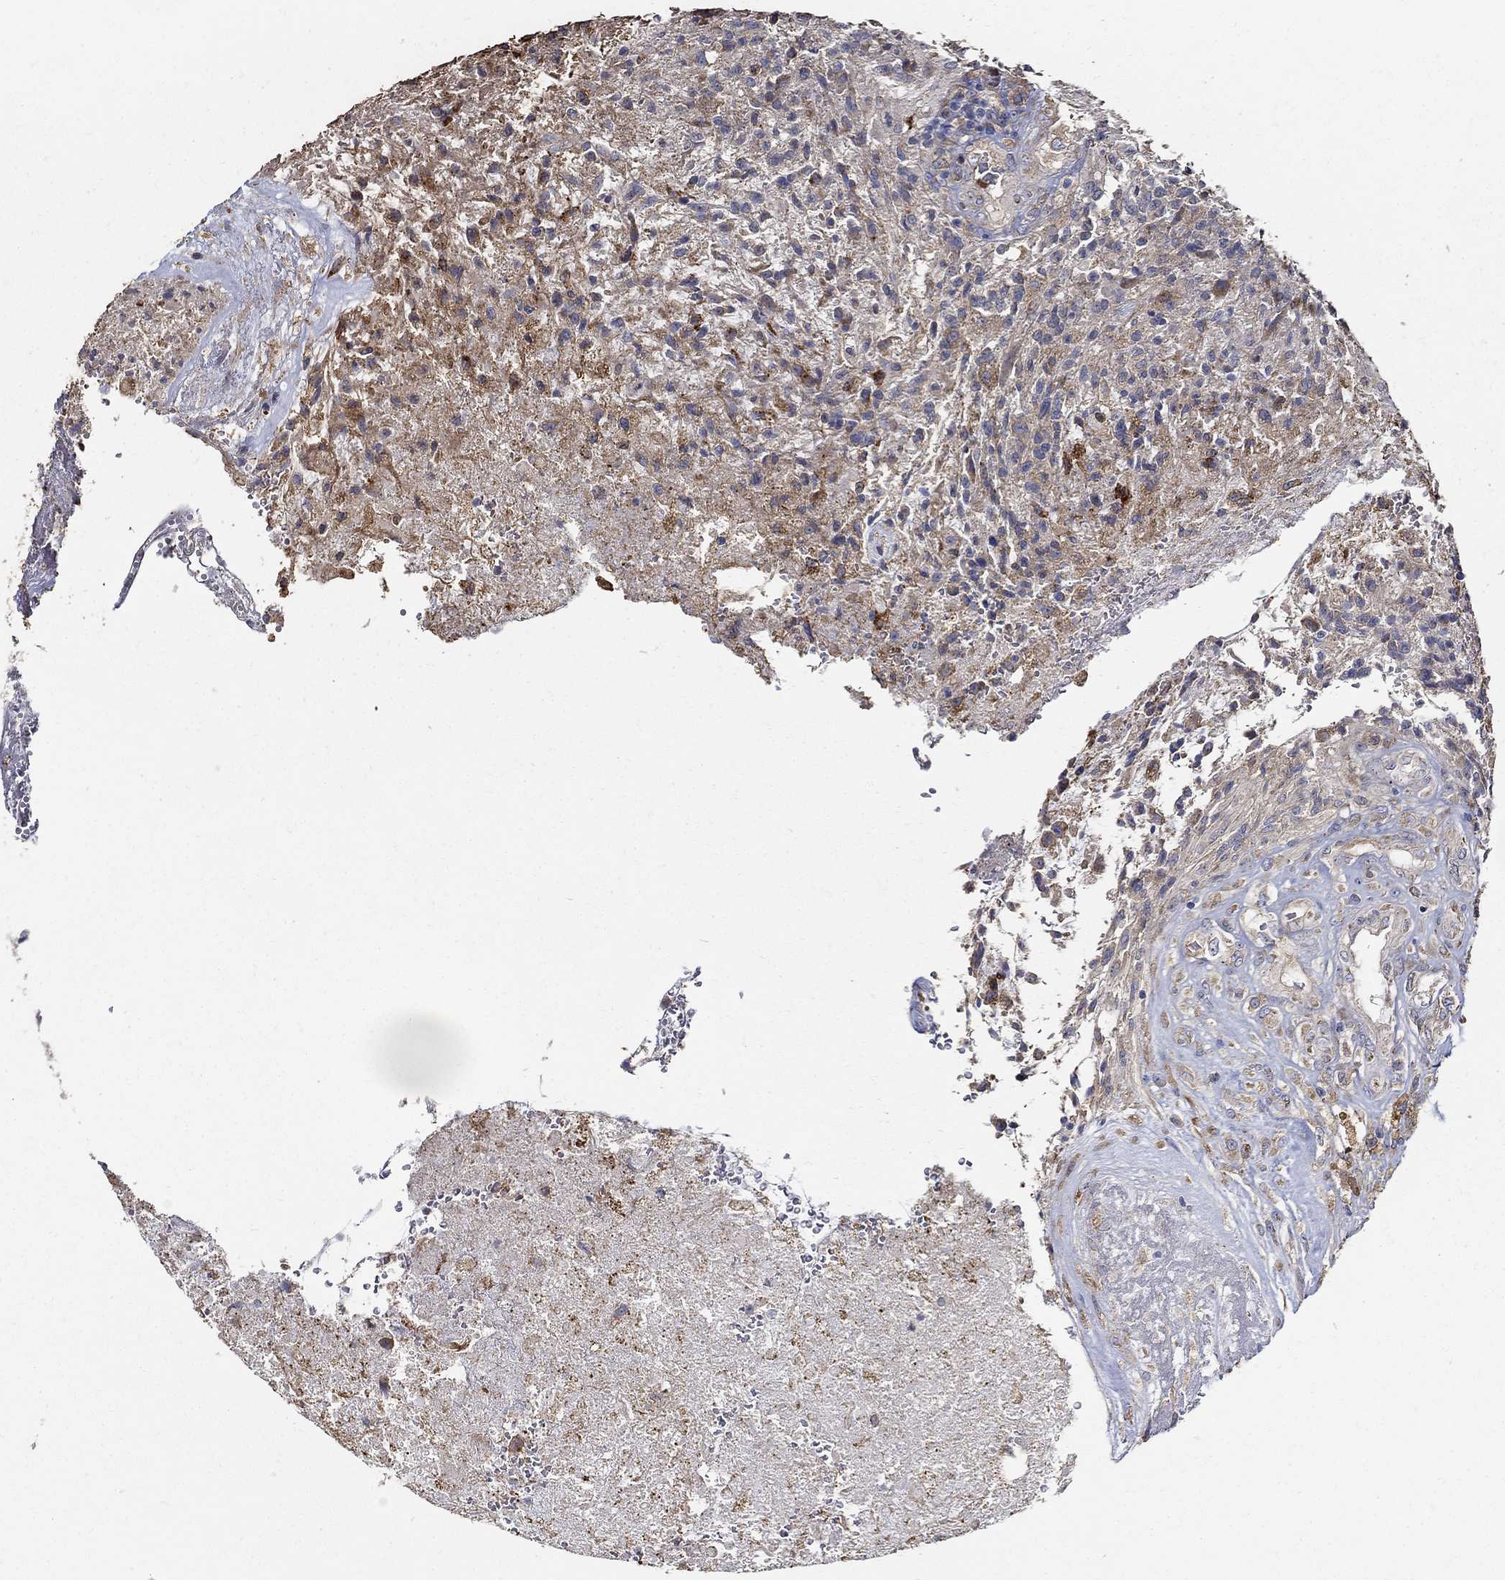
{"staining": {"intensity": "negative", "quantity": "none", "location": "none"}, "tissue": "glioma", "cell_type": "Tumor cells", "image_type": "cancer", "snomed": [{"axis": "morphology", "description": "Glioma, malignant, High grade"}, {"axis": "topography", "description": "Brain"}], "caption": "Human malignant glioma (high-grade) stained for a protein using IHC displays no staining in tumor cells.", "gene": "EMILIN3", "patient": {"sex": "male", "age": 56}}